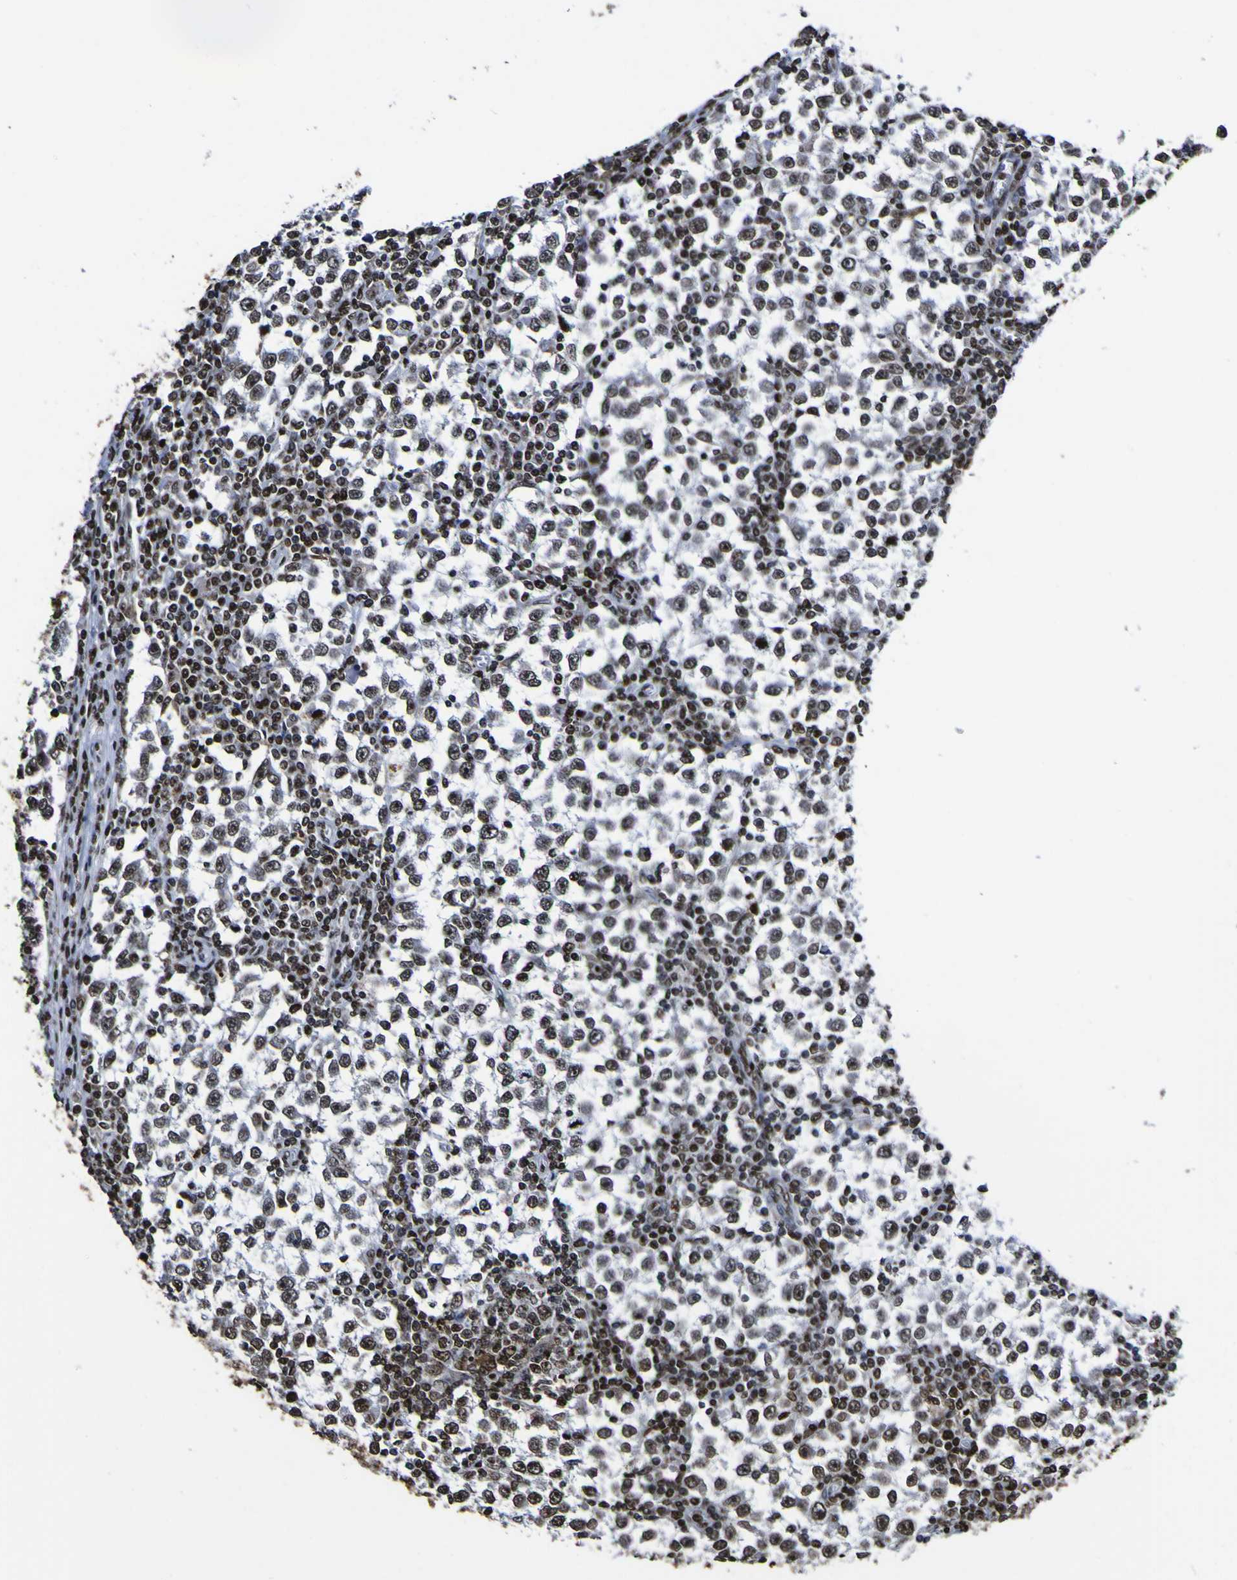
{"staining": {"intensity": "strong", "quantity": "<25%", "location": "nuclear"}, "tissue": "testis cancer", "cell_type": "Tumor cells", "image_type": "cancer", "snomed": [{"axis": "morphology", "description": "Seminoma, NOS"}, {"axis": "topography", "description": "Testis"}], "caption": "A medium amount of strong nuclear positivity is seen in approximately <25% of tumor cells in seminoma (testis) tissue.", "gene": "PIAS1", "patient": {"sex": "male", "age": 65}}